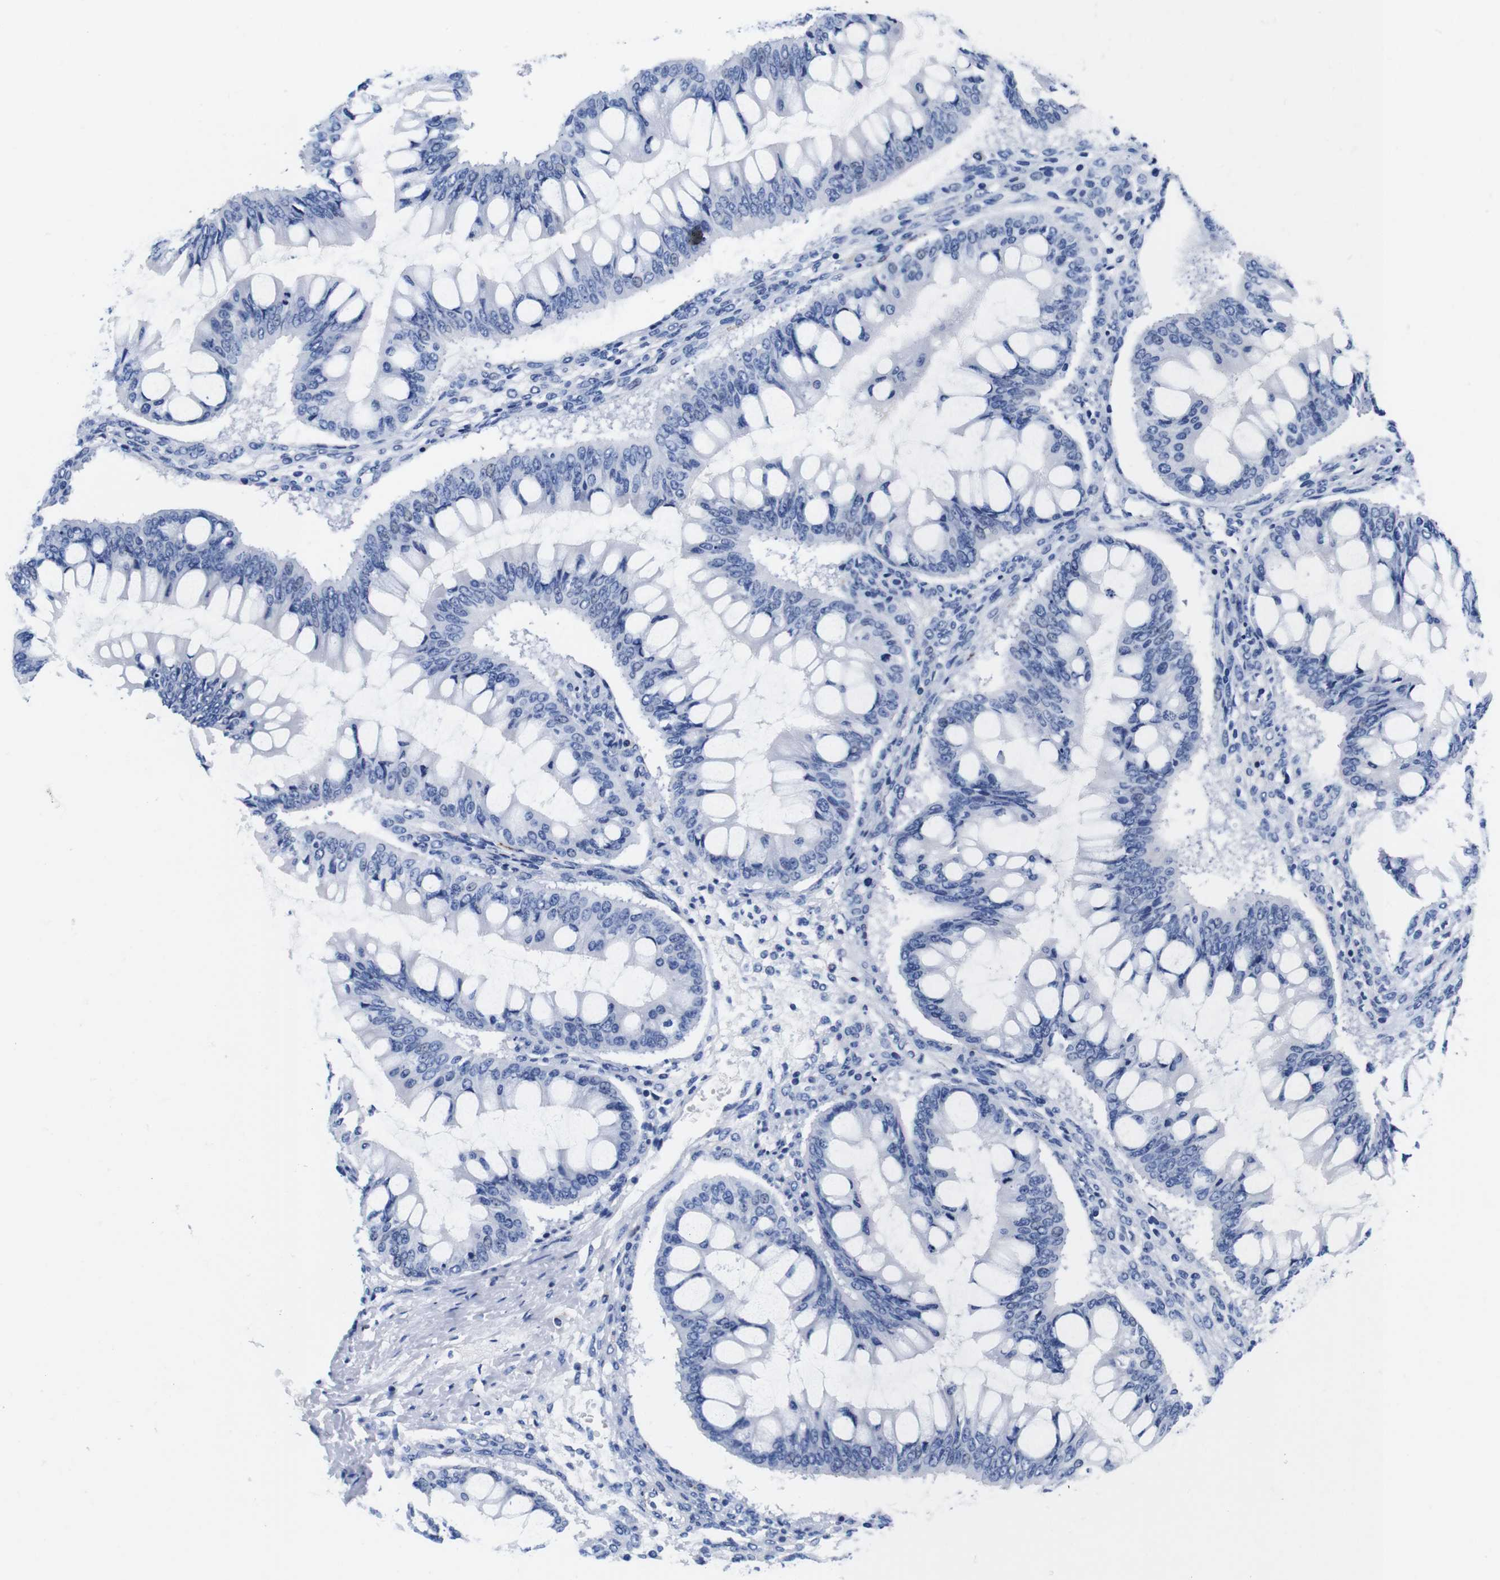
{"staining": {"intensity": "negative", "quantity": "none", "location": "none"}, "tissue": "ovarian cancer", "cell_type": "Tumor cells", "image_type": "cancer", "snomed": [{"axis": "morphology", "description": "Cystadenocarcinoma, mucinous, NOS"}, {"axis": "topography", "description": "Ovary"}], "caption": "The micrograph demonstrates no significant expression in tumor cells of ovarian cancer.", "gene": "HLA-DMB", "patient": {"sex": "female", "age": 73}}